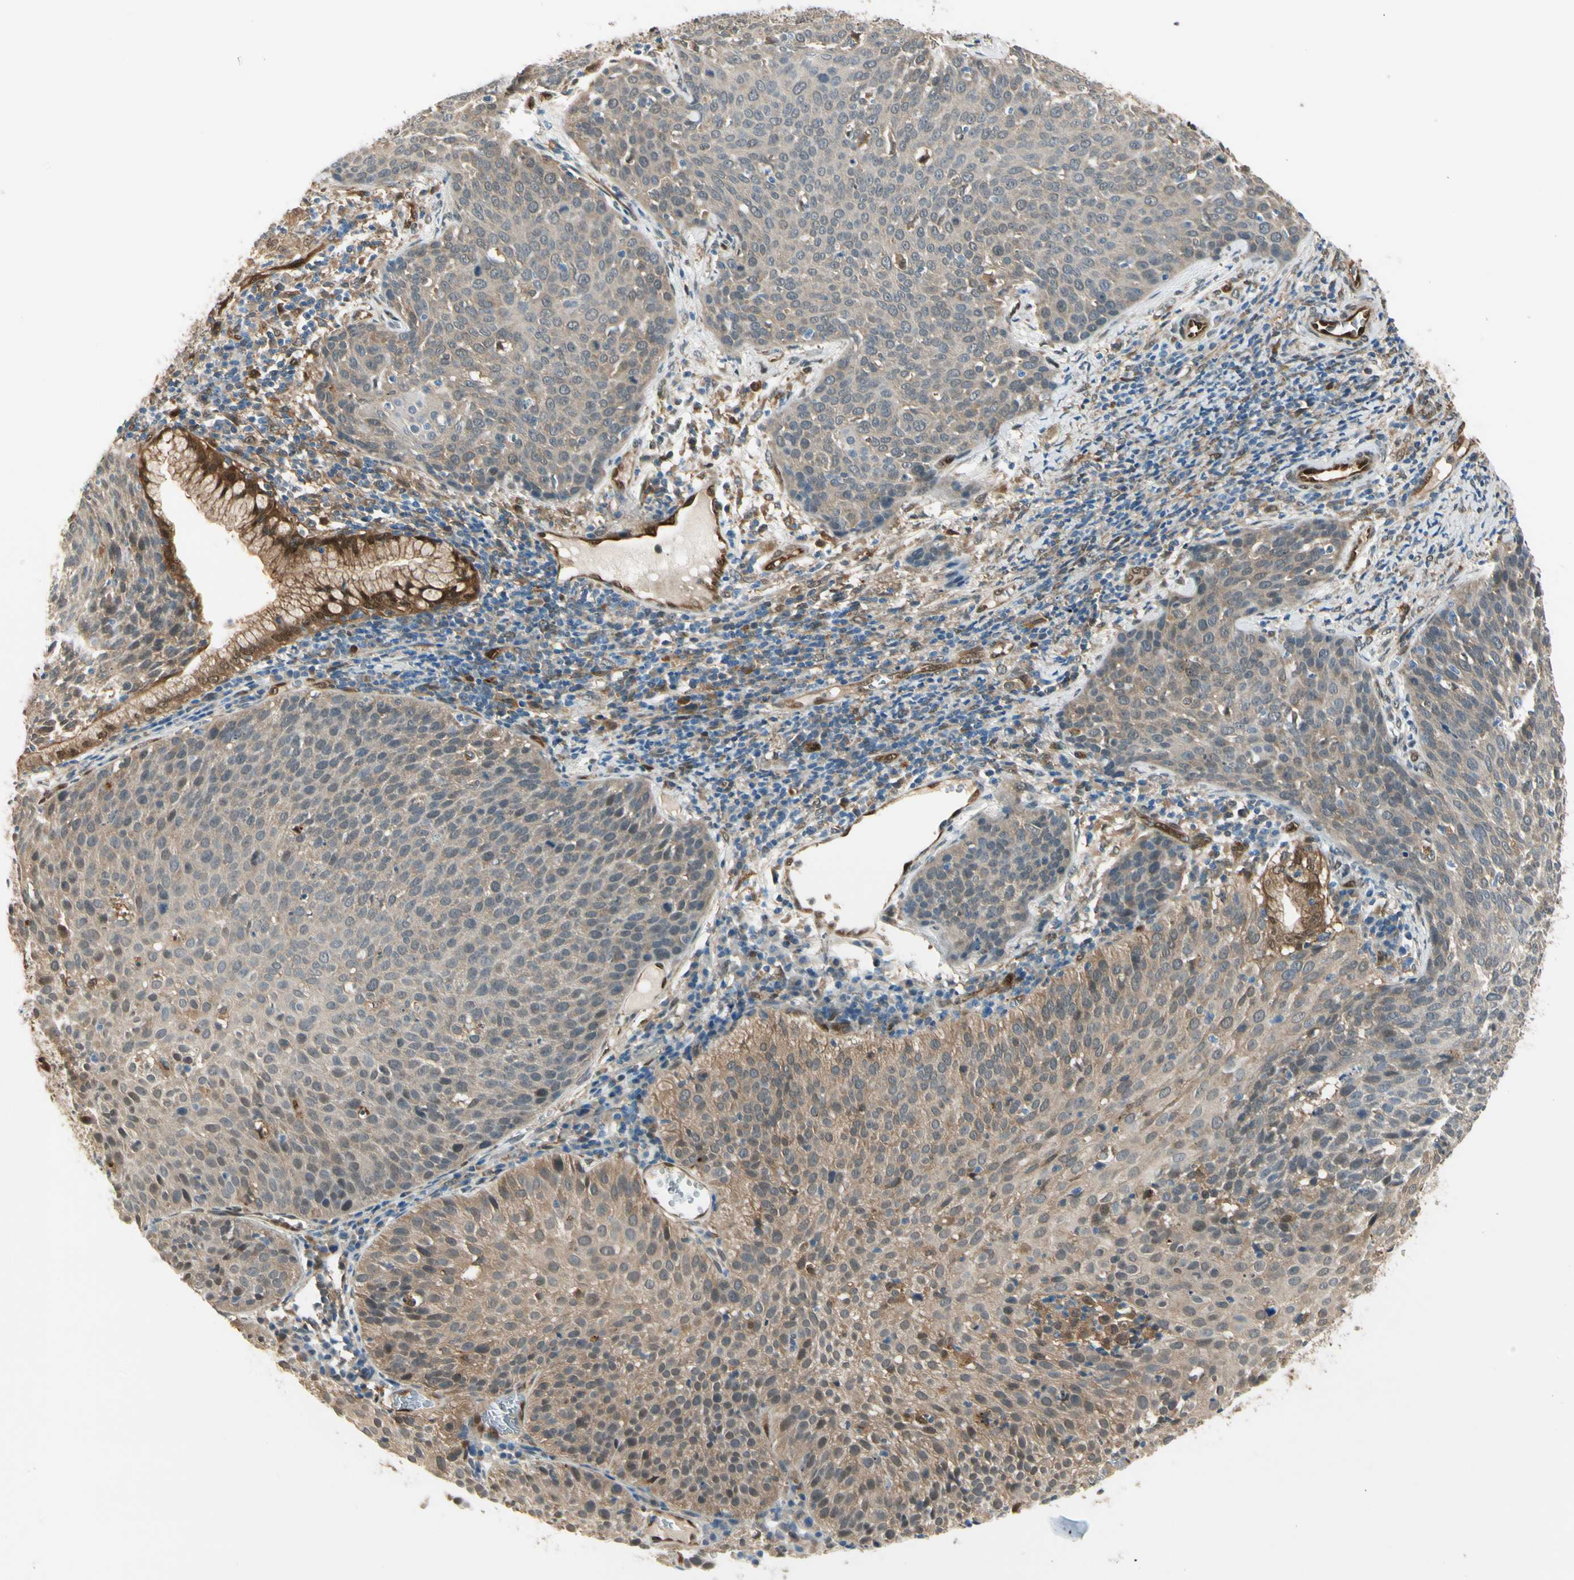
{"staining": {"intensity": "weak", "quantity": ">75%", "location": "cytoplasmic/membranous"}, "tissue": "cervical cancer", "cell_type": "Tumor cells", "image_type": "cancer", "snomed": [{"axis": "morphology", "description": "Squamous cell carcinoma, NOS"}, {"axis": "topography", "description": "Cervix"}], "caption": "Brown immunohistochemical staining in cervical cancer (squamous cell carcinoma) displays weak cytoplasmic/membranous positivity in approximately >75% of tumor cells. Ihc stains the protein of interest in brown and the nuclei are stained blue.", "gene": "SERPINB6", "patient": {"sex": "female", "age": 38}}